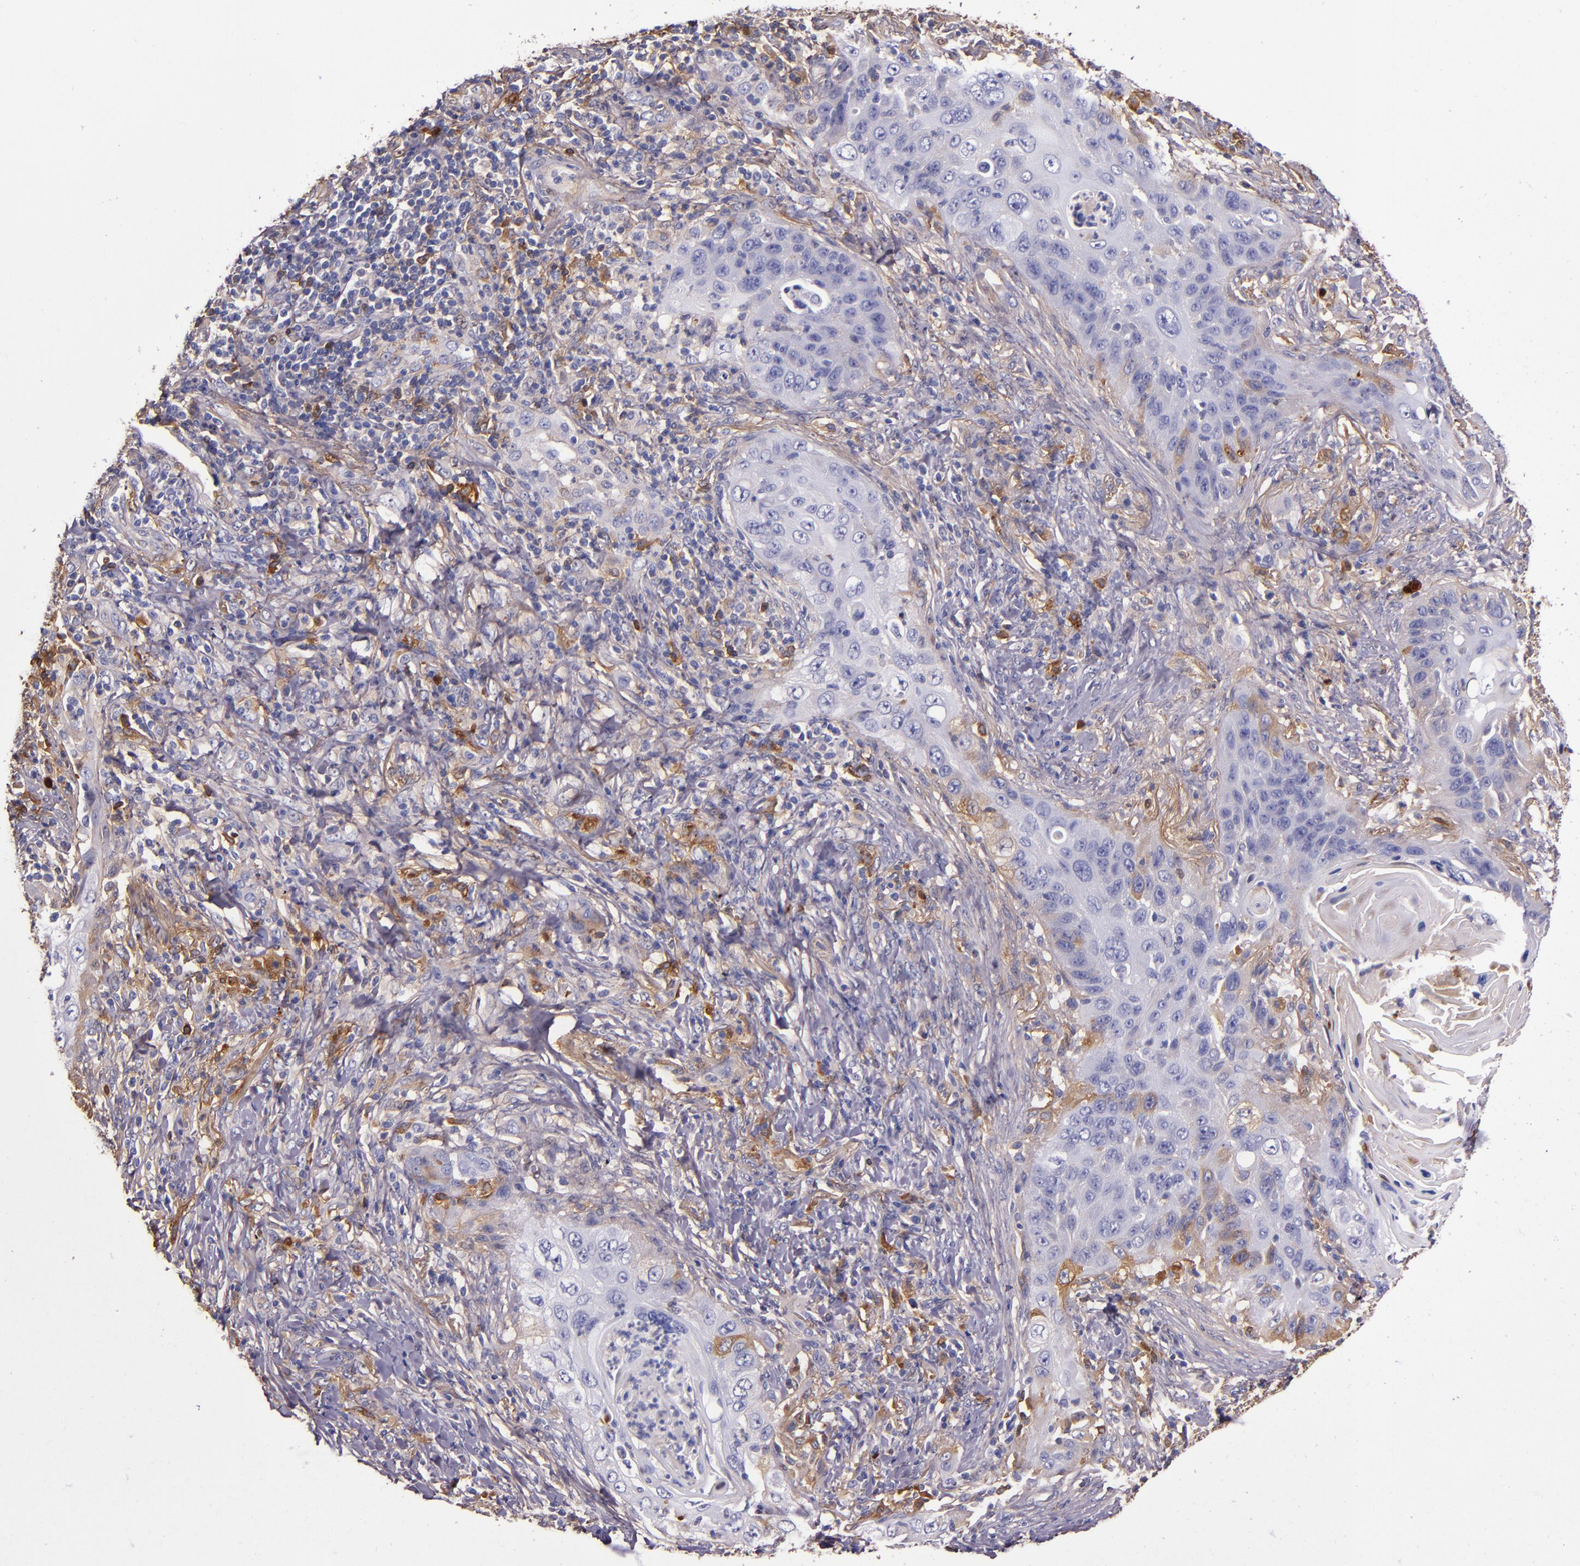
{"staining": {"intensity": "moderate", "quantity": "<25%", "location": "cytoplasmic/membranous"}, "tissue": "lung cancer", "cell_type": "Tumor cells", "image_type": "cancer", "snomed": [{"axis": "morphology", "description": "Squamous cell carcinoma, NOS"}, {"axis": "topography", "description": "Lung"}], "caption": "A histopathology image of human lung squamous cell carcinoma stained for a protein shows moderate cytoplasmic/membranous brown staining in tumor cells.", "gene": "CLEC3B", "patient": {"sex": "female", "age": 67}}